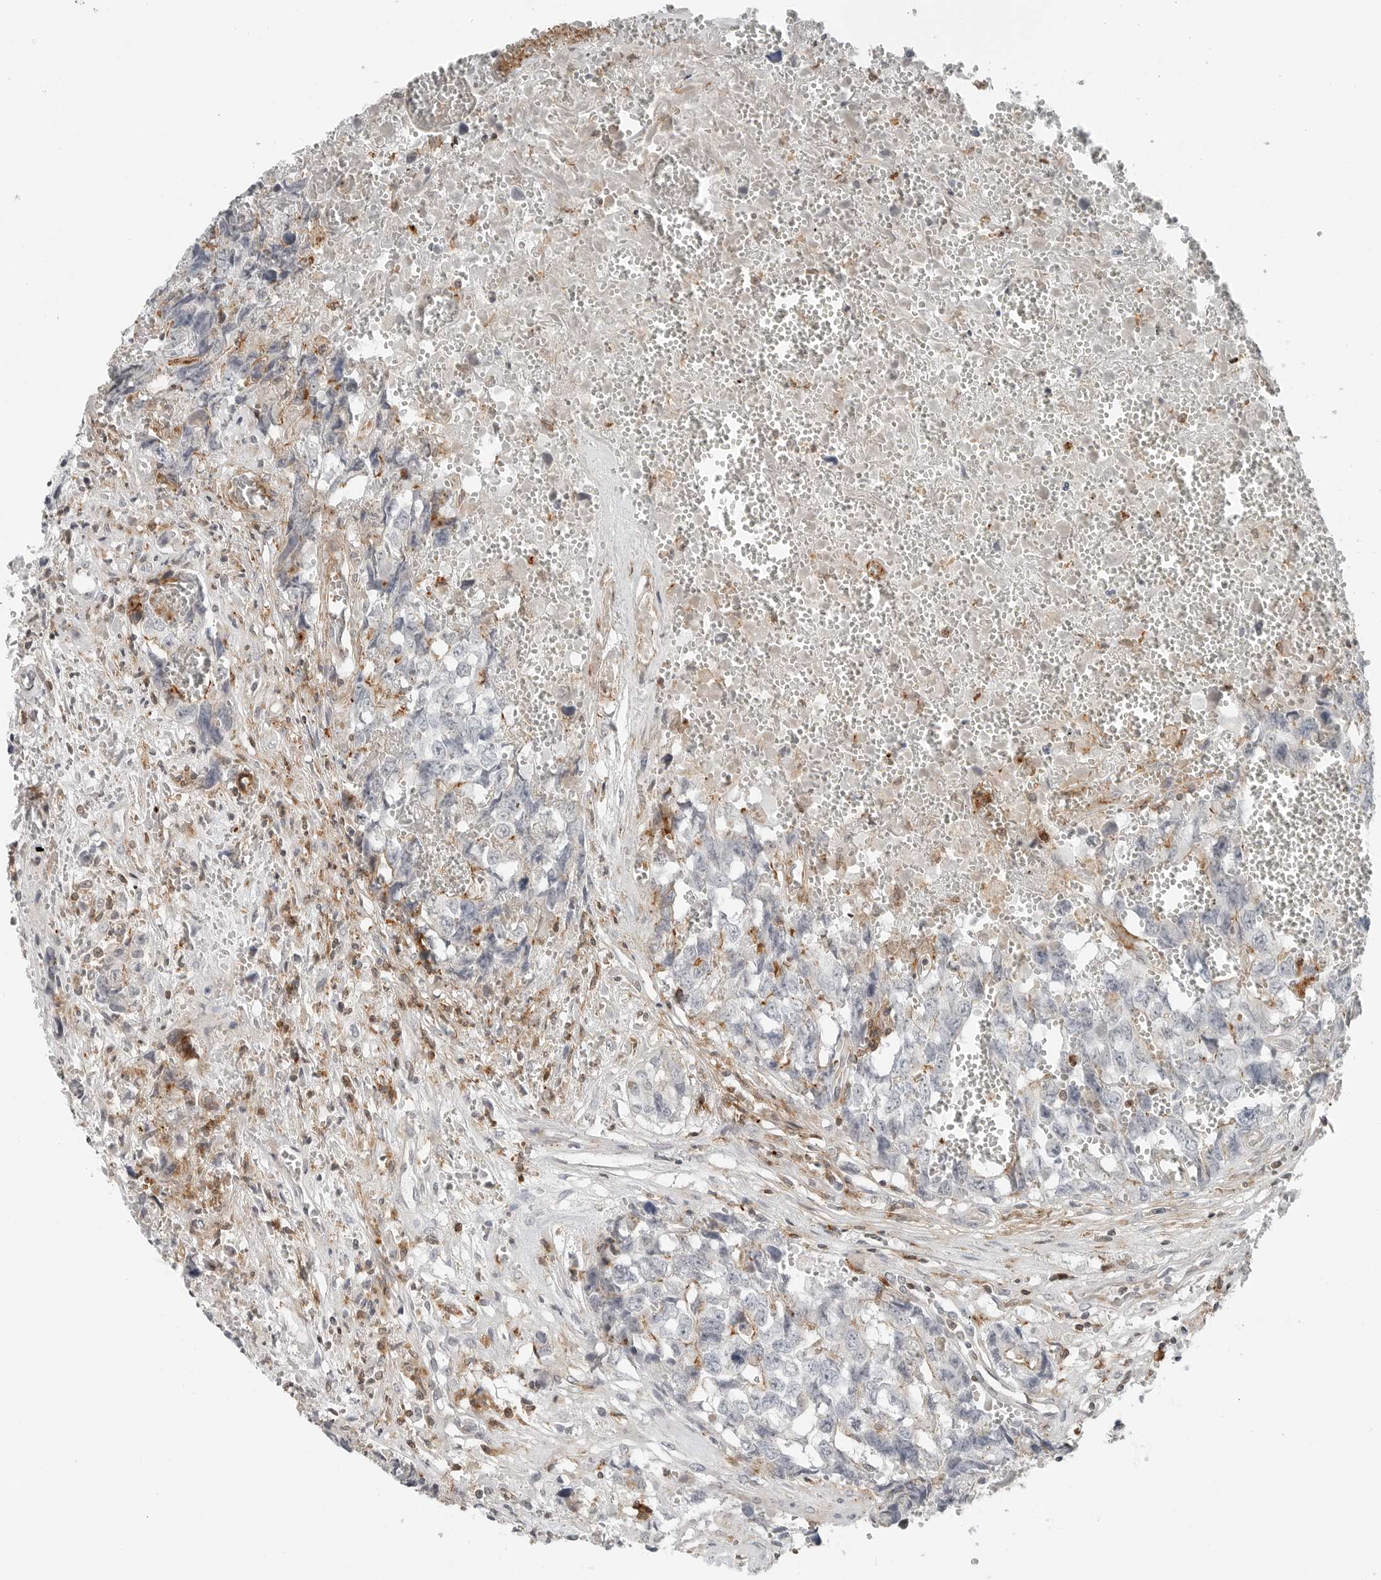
{"staining": {"intensity": "negative", "quantity": "none", "location": "none"}, "tissue": "testis cancer", "cell_type": "Tumor cells", "image_type": "cancer", "snomed": [{"axis": "morphology", "description": "Carcinoma, Embryonal, NOS"}, {"axis": "topography", "description": "Testis"}], "caption": "Histopathology image shows no significant protein expression in tumor cells of testis embryonal carcinoma.", "gene": "LEFTY2", "patient": {"sex": "male", "age": 31}}